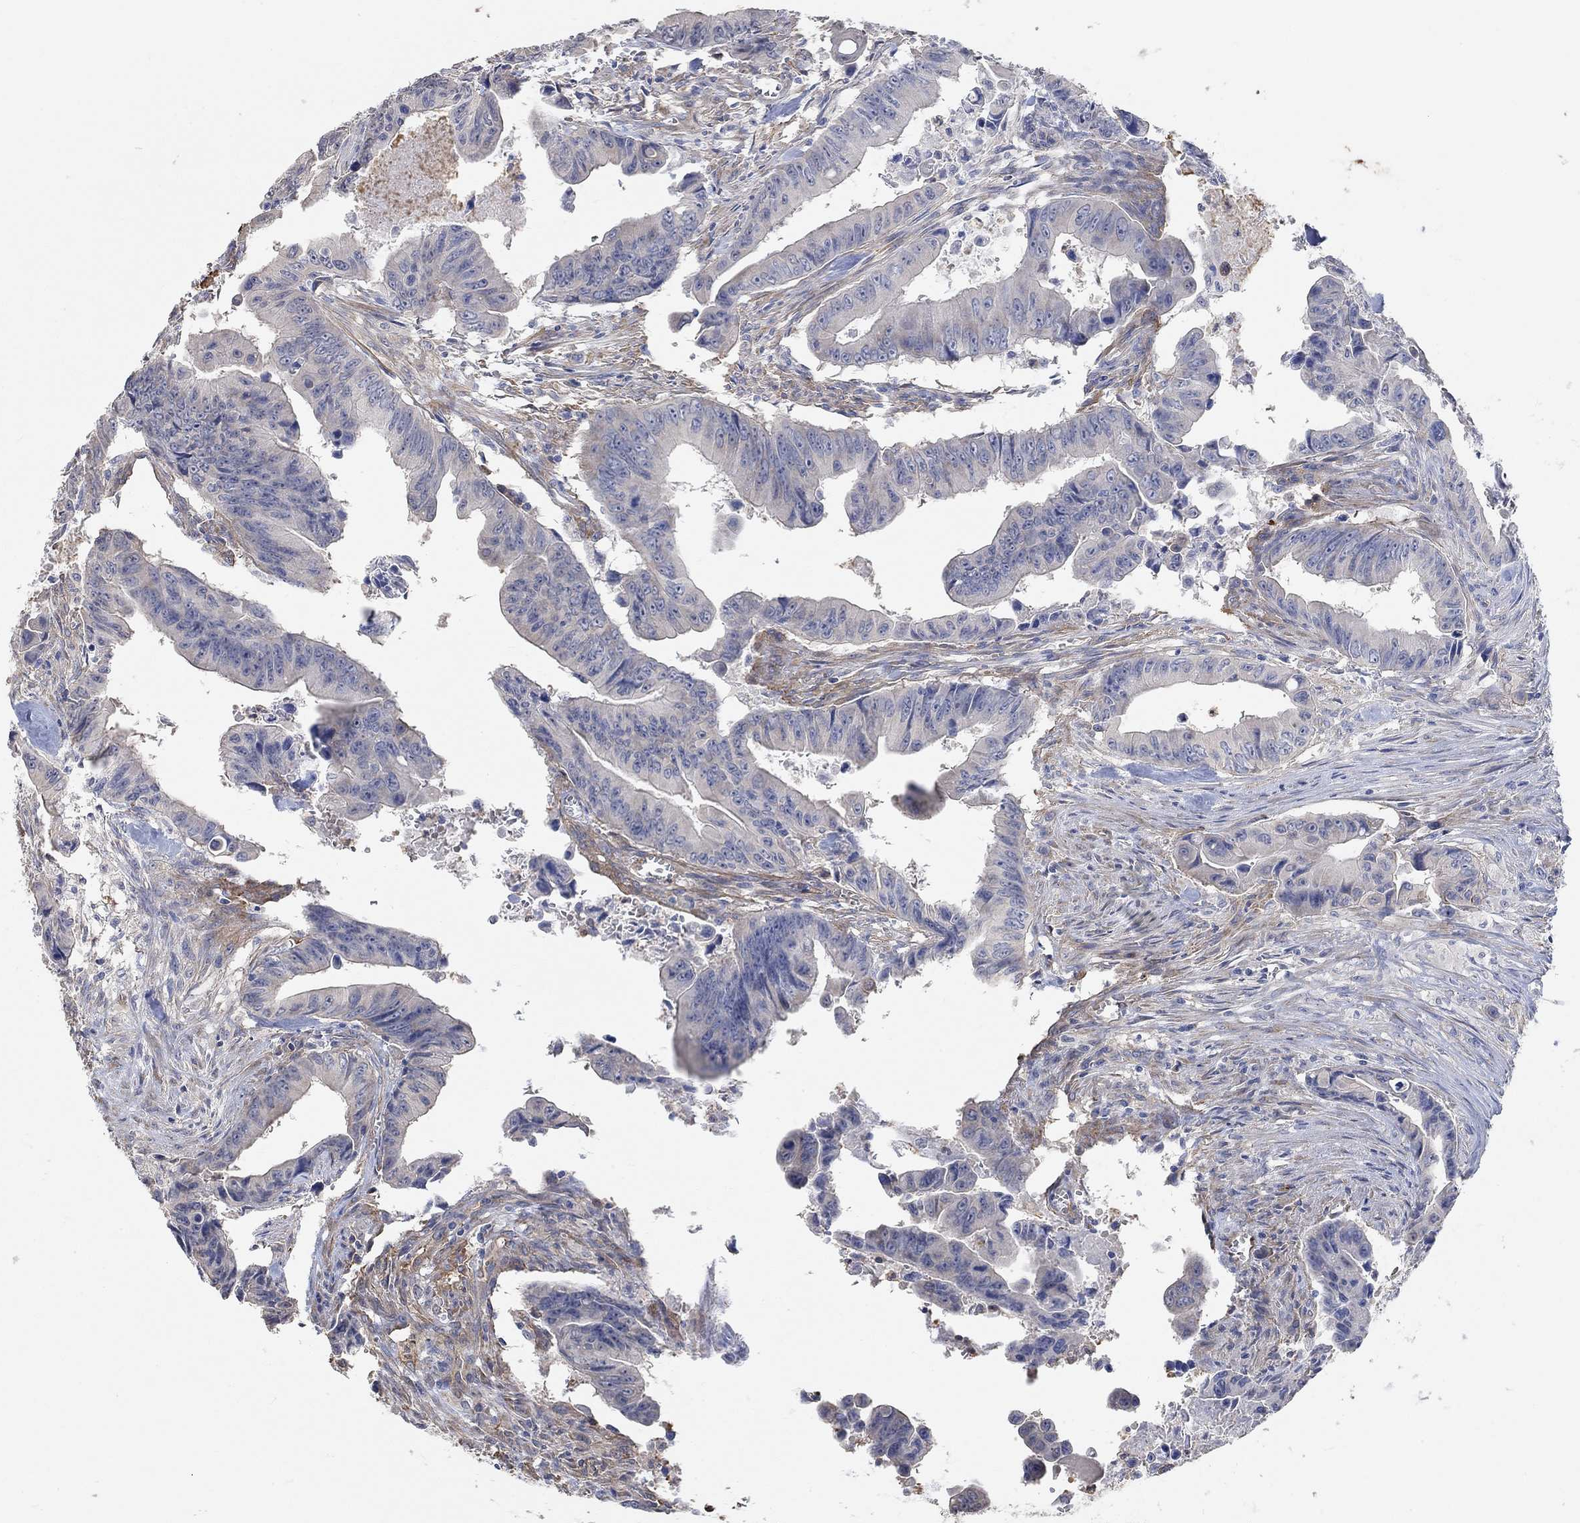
{"staining": {"intensity": "negative", "quantity": "none", "location": "none"}, "tissue": "colorectal cancer", "cell_type": "Tumor cells", "image_type": "cancer", "snomed": [{"axis": "morphology", "description": "Adenocarcinoma, NOS"}, {"axis": "topography", "description": "Colon"}], "caption": "A micrograph of colorectal cancer (adenocarcinoma) stained for a protein displays no brown staining in tumor cells.", "gene": "SYT16", "patient": {"sex": "female", "age": 87}}